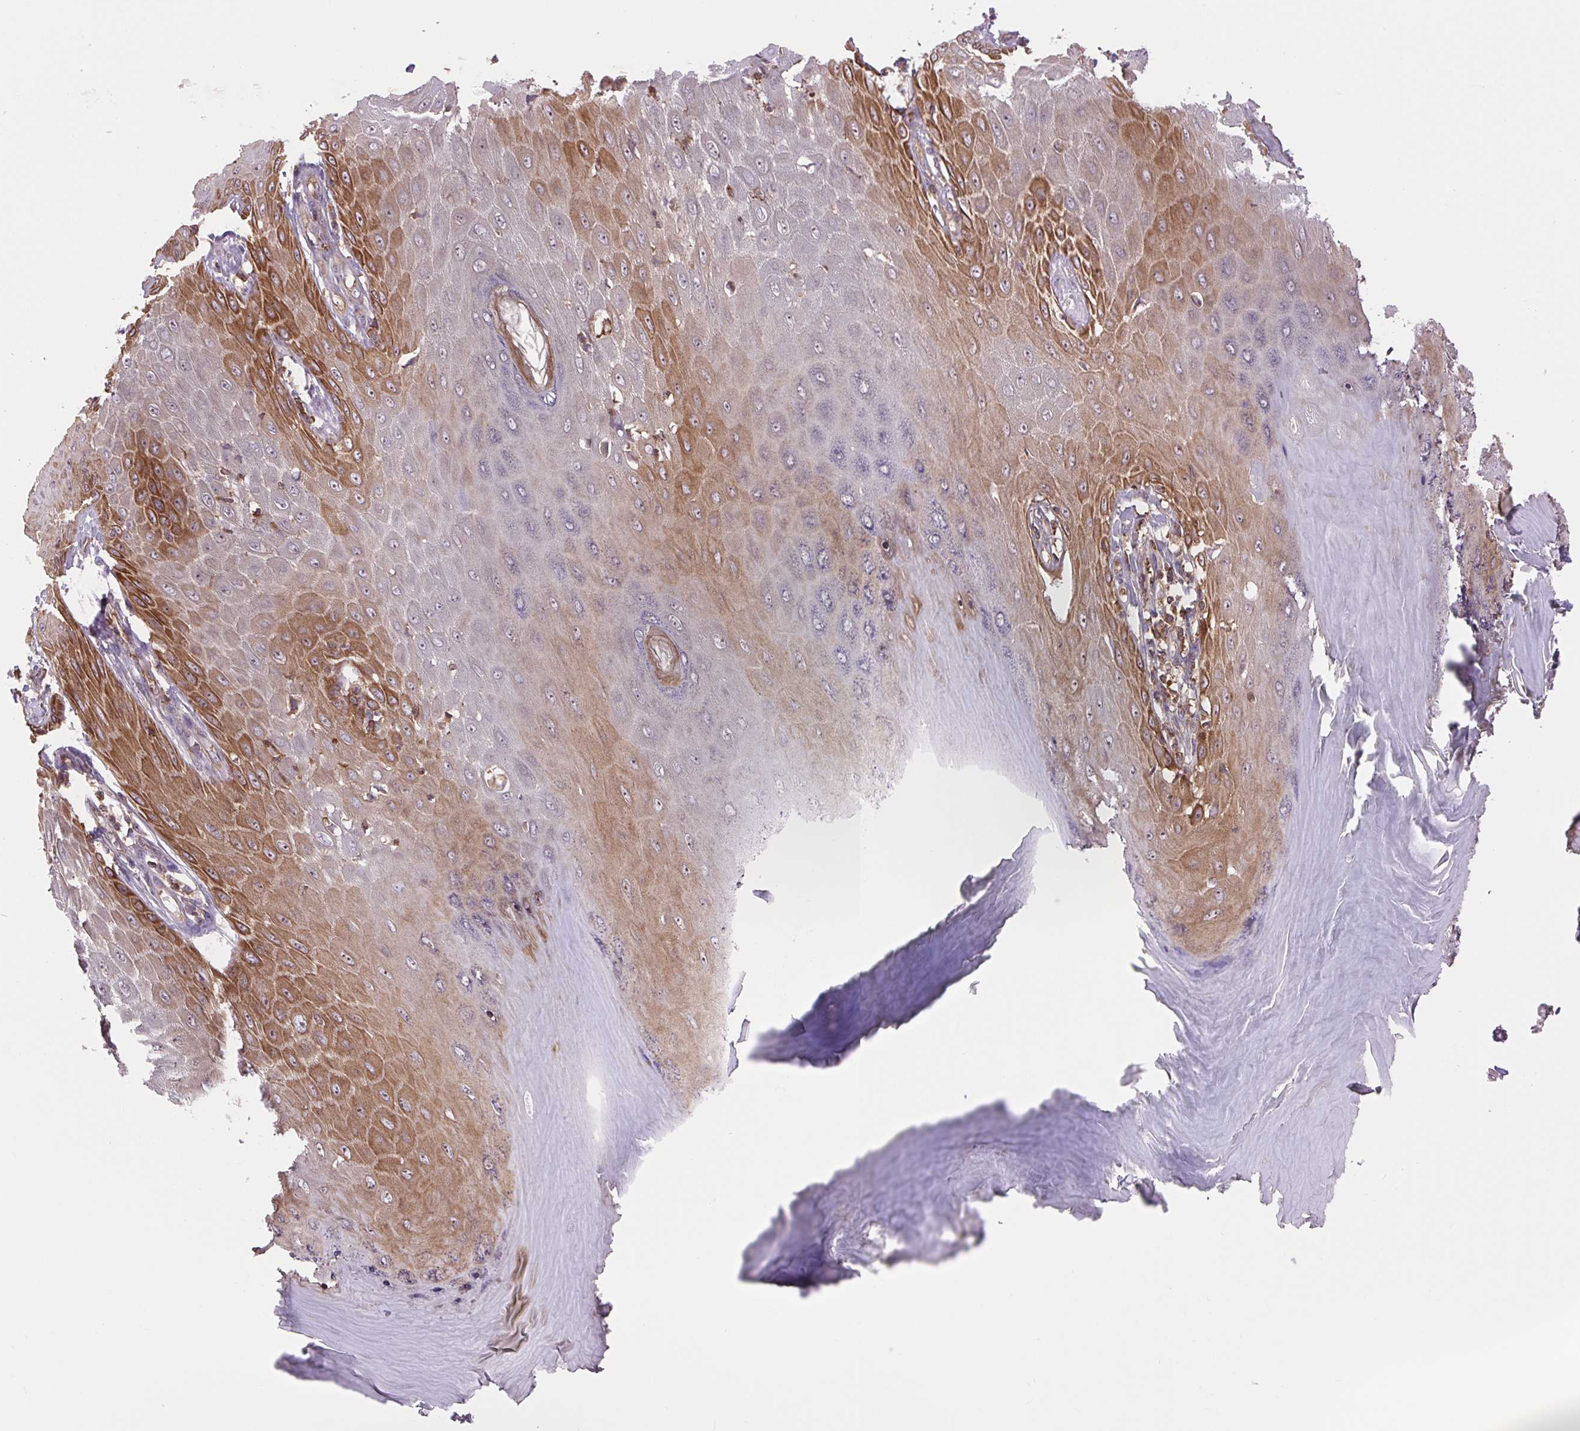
{"staining": {"intensity": "strong", "quantity": "25%-75%", "location": "cytoplasmic/membranous,nuclear"}, "tissue": "skin cancer", "cell_type": "Tumor cells", "image_type": "cancer", "snomed": [{"axis": "morphology", "description": "Squamous cell carcinoma, NOS"}, {"axis": "topography", "description": "Skin"}], "caption": "Immunohistochemical staining of human skin squamous cell carcinoma reveals high levels of strong cytoplasmic/membranous and nuclear protein staining in approximately 25%-75% of tumor cells.", "gene": "PLCG1", "patient": {"sex": "male", "age": 70}}